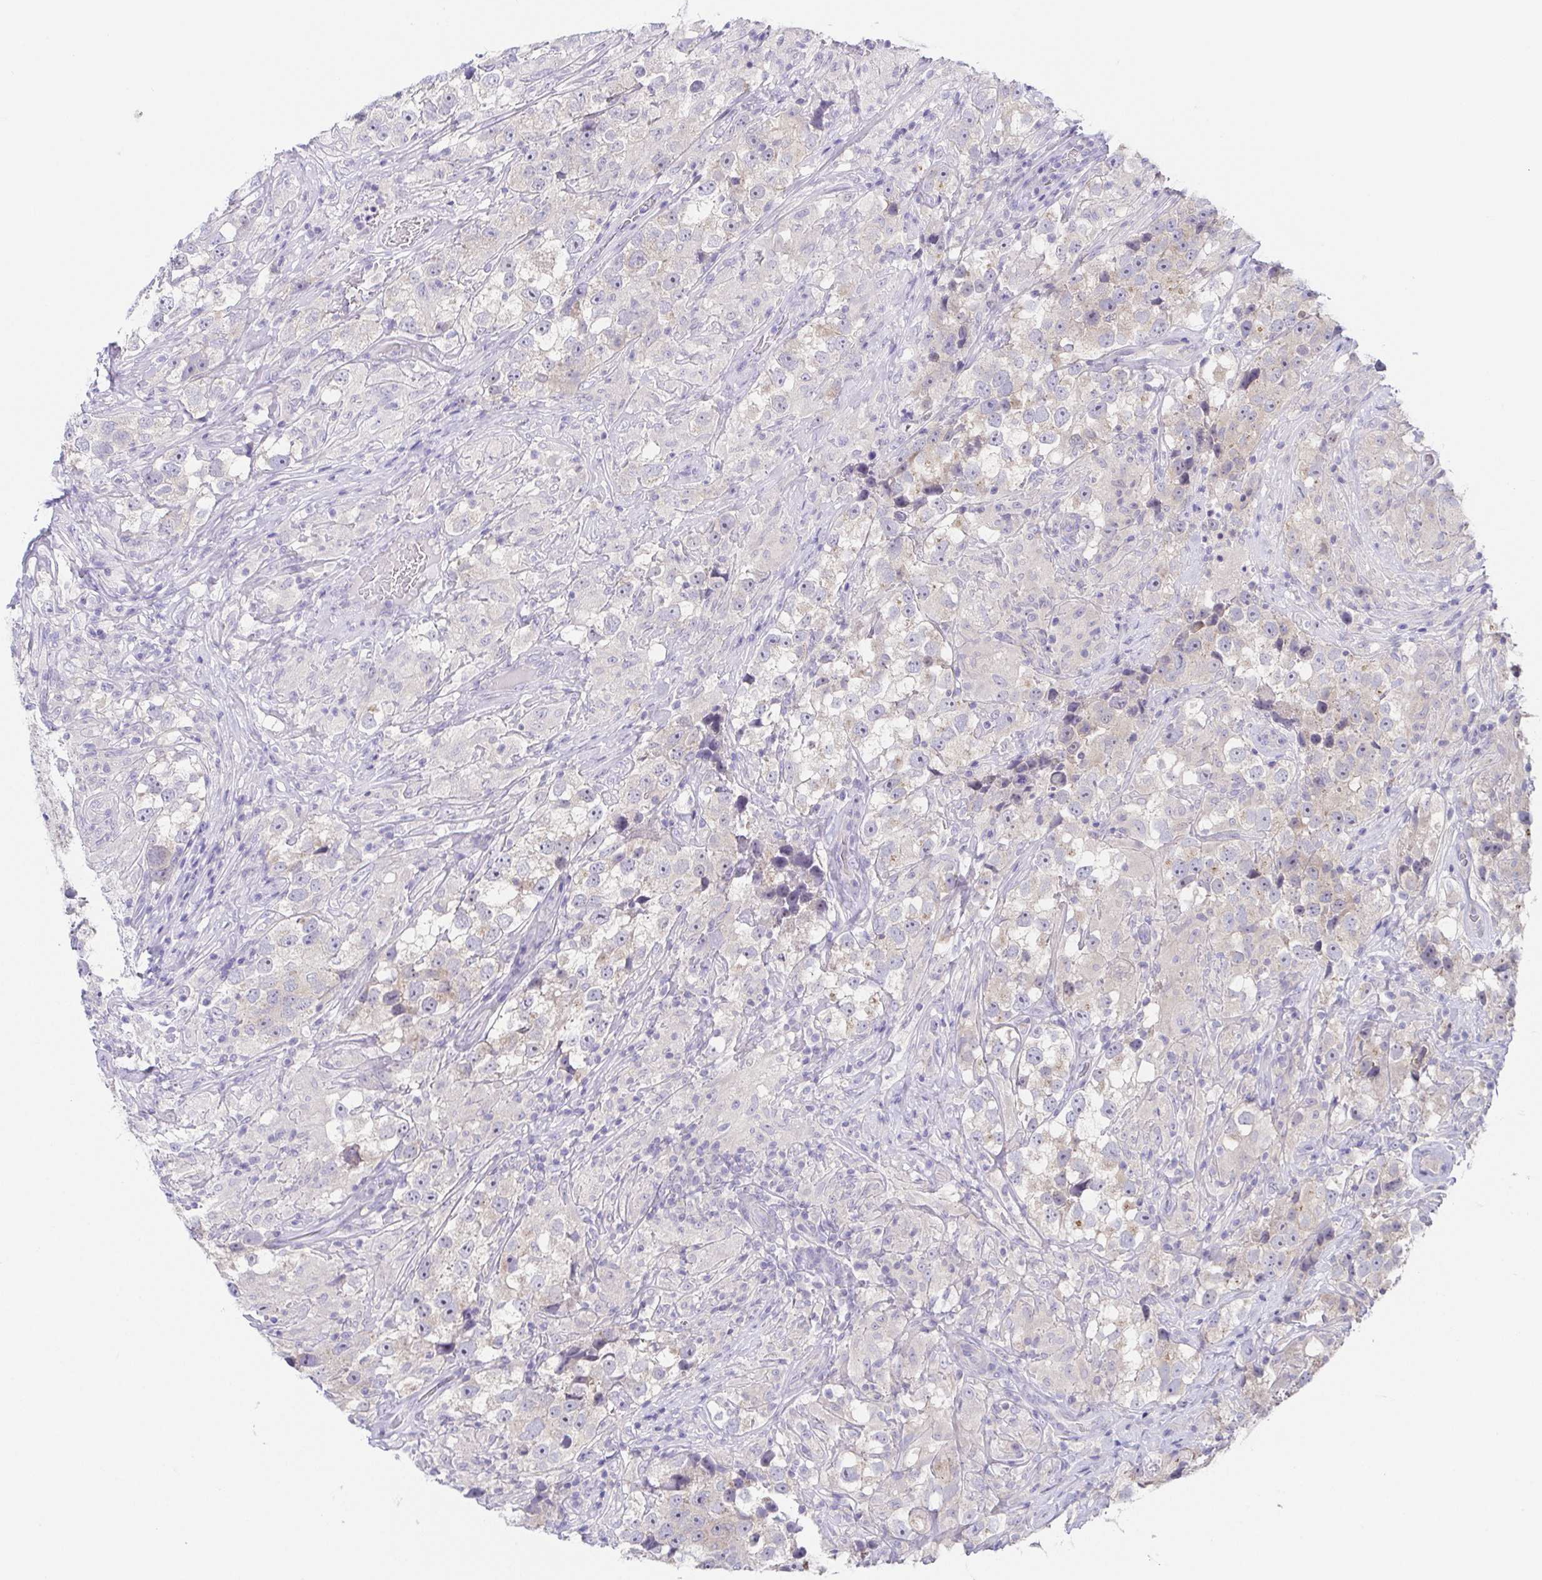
{"staining": {"intensity": "negative", "quantity": "none", "location": "none"}, "tissue": "testis cancer", "cell_type": "Tumor cells", "image_type": "cancer", "snomed": [{"axis": "morphology", "description": "Seminoma, NOS"}, {"axis": "topography", "description": "Testis"}], "caption": "A micrograph of testis cancer stained for a protein reveals no brown staining in tumor cells. Brightfield microscopy of immunohistochemistry (IHC) stained with DAB (3,3'-diaminobenzidine) (brown) and hematoxylin (blue), captured at high magnification.", "gene": "HTR2A", "patient": {"sex": "male", "age": 46}}